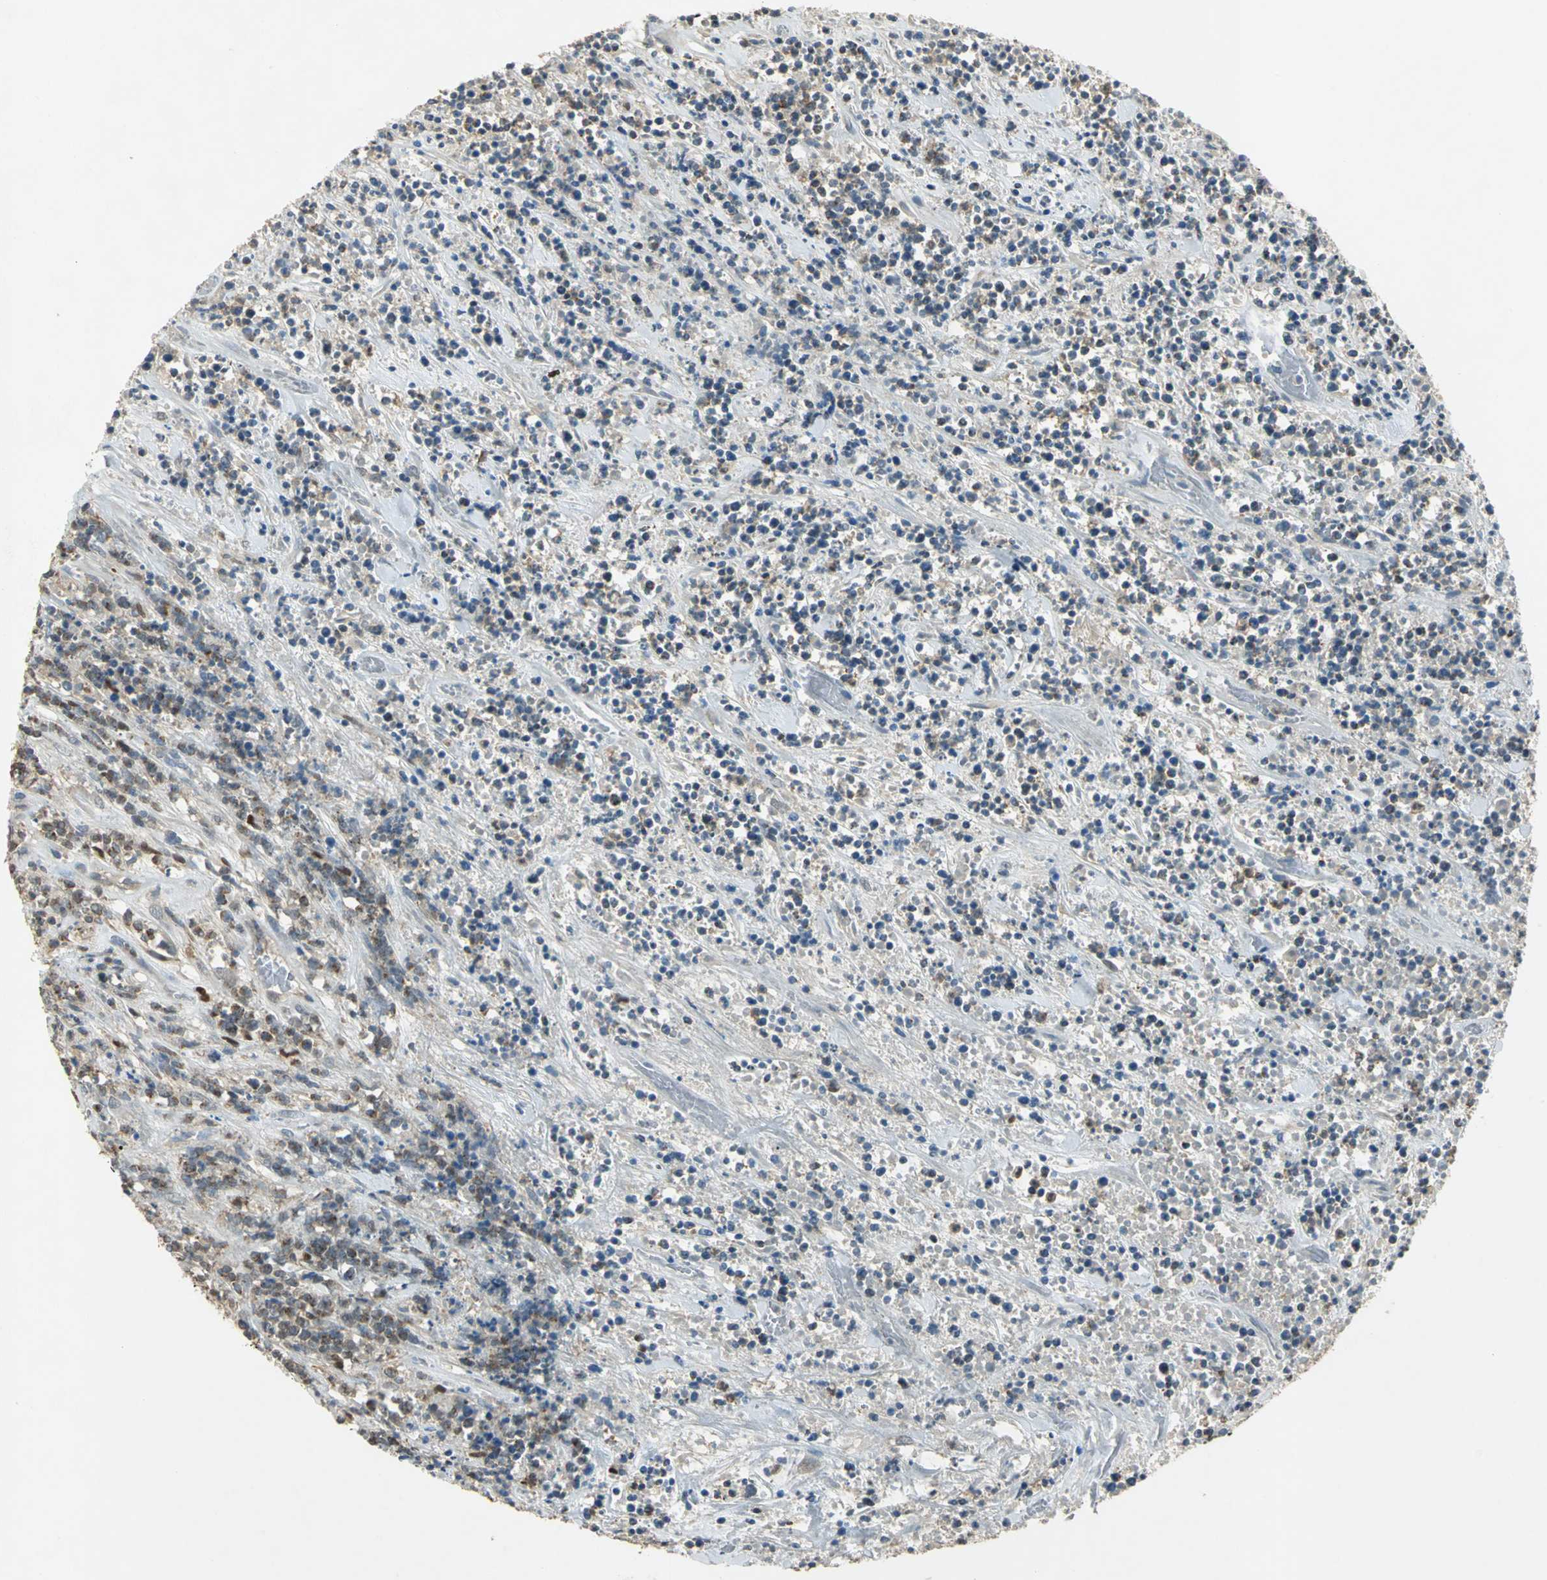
{"staining": {"intensity": "weak", "quantity": "<25%", "location": "cytoplasmic/membranous"}, "tissue": "lymphoma", "cell_type": "Tumor cells", "image_type": "cancer", "snomed": [{"axis": "morphology", "description": "Malignant lymphoma, non-Hodgkin's type, High grade"}, {"axis": "topography", "description": "Soft tissue"}], "caption": "Lymphoma stained for a protein using IHC reveals no staining tumor cells.", "gene": "BIRC2", "patient": {"sex": "male", "age": 18}}